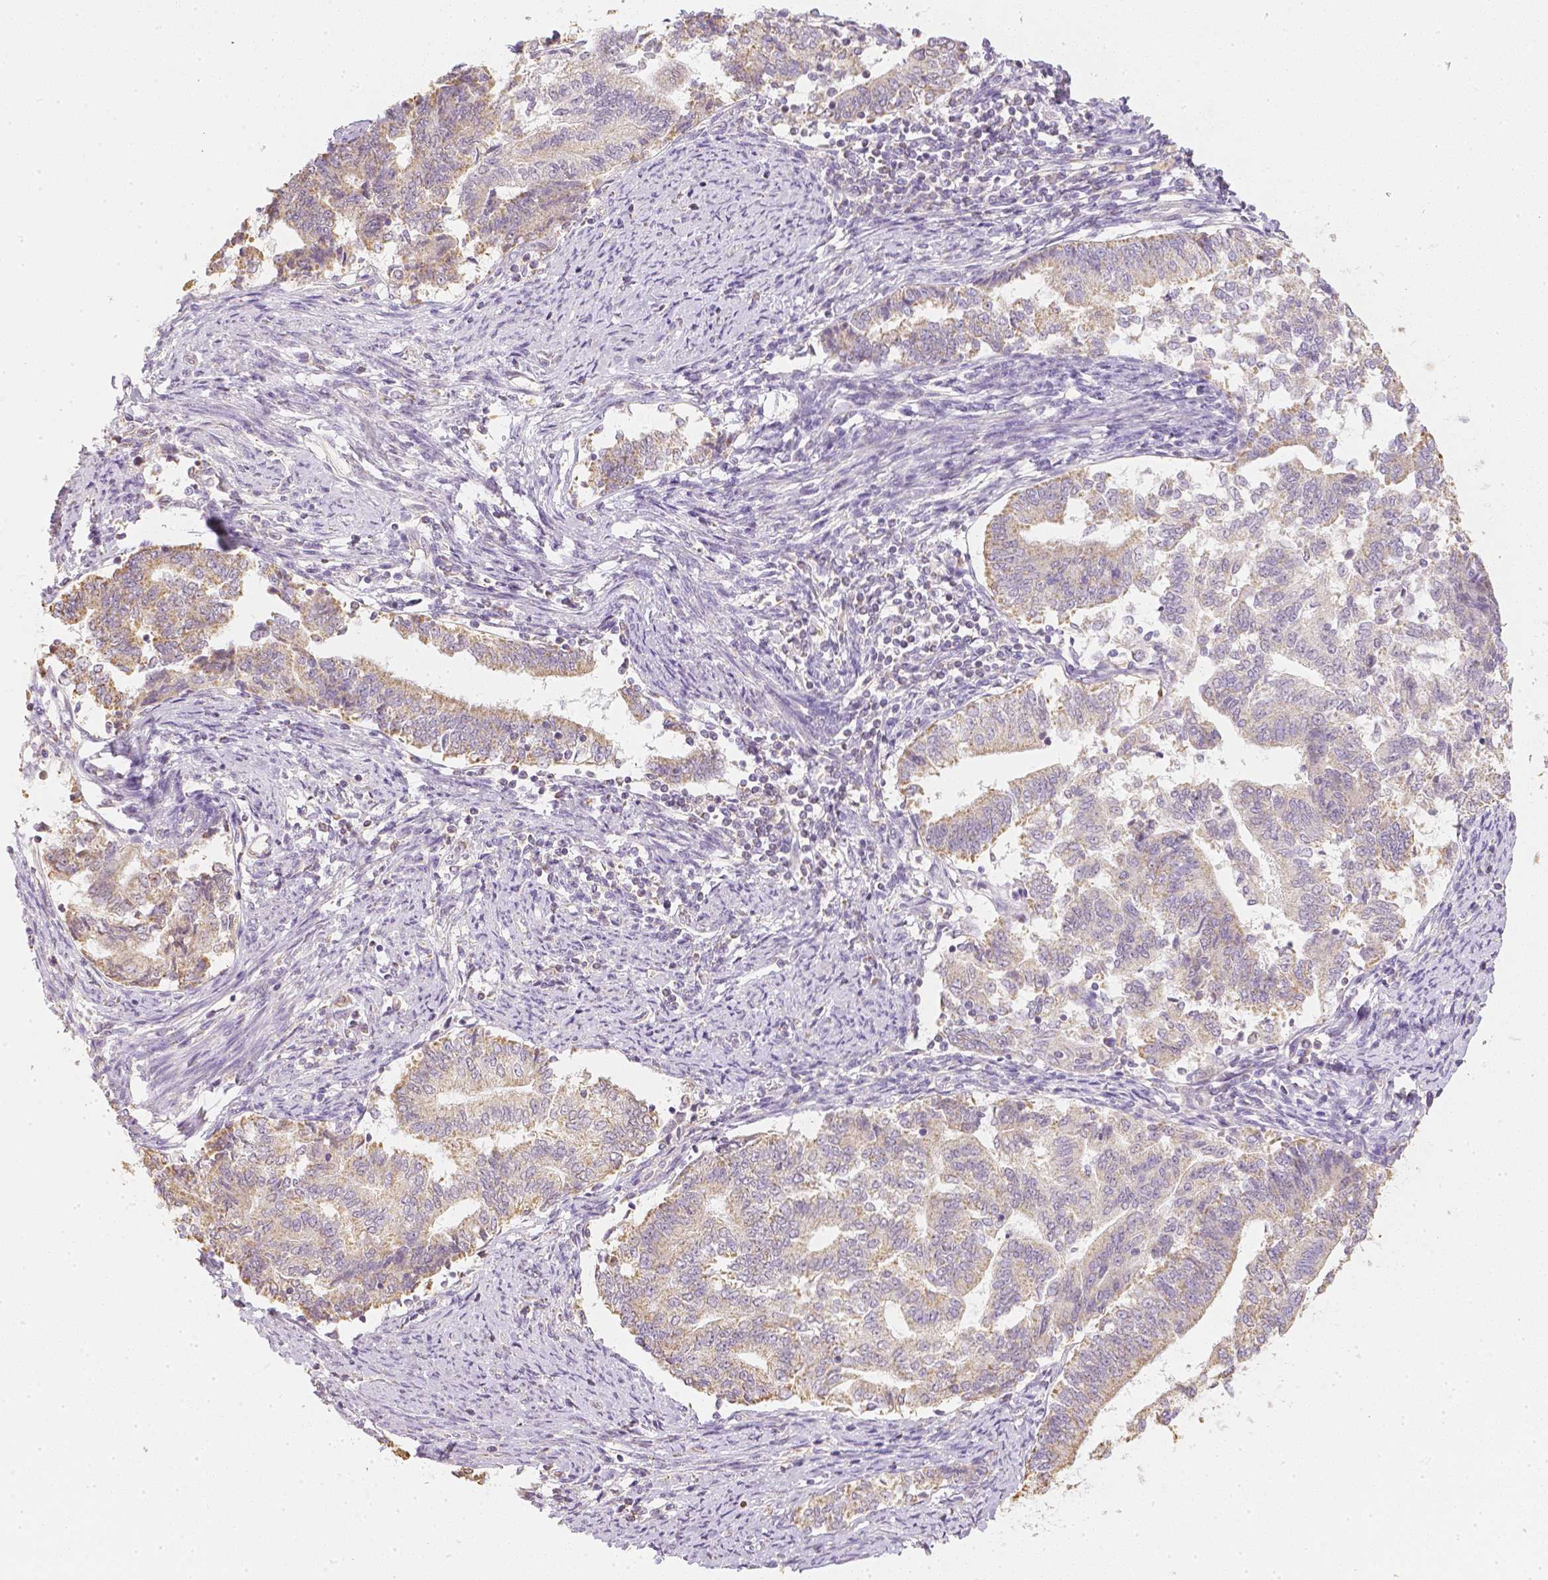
{"staining": {"intensity": "weak", "quantity": ">75%", "location": "cytoplasmic/membranous"}, "tissue": "endometrial cancer", "cell_type": "Tumor cells", "image_type": "cancer", "snomed": [{"axis": "morphology", "description": "Adenocarcinoma, NOS"}, {"axis": "topography", "description": "Endometrium"}], "caption": "A brown stain labels weak cytoplasmic/membranous positivity of a protein in human endometrial cancer (adenocarcinoma) tumor cells.", "gene": "NVL", "patient": {"sex": "female", "age": 65}}